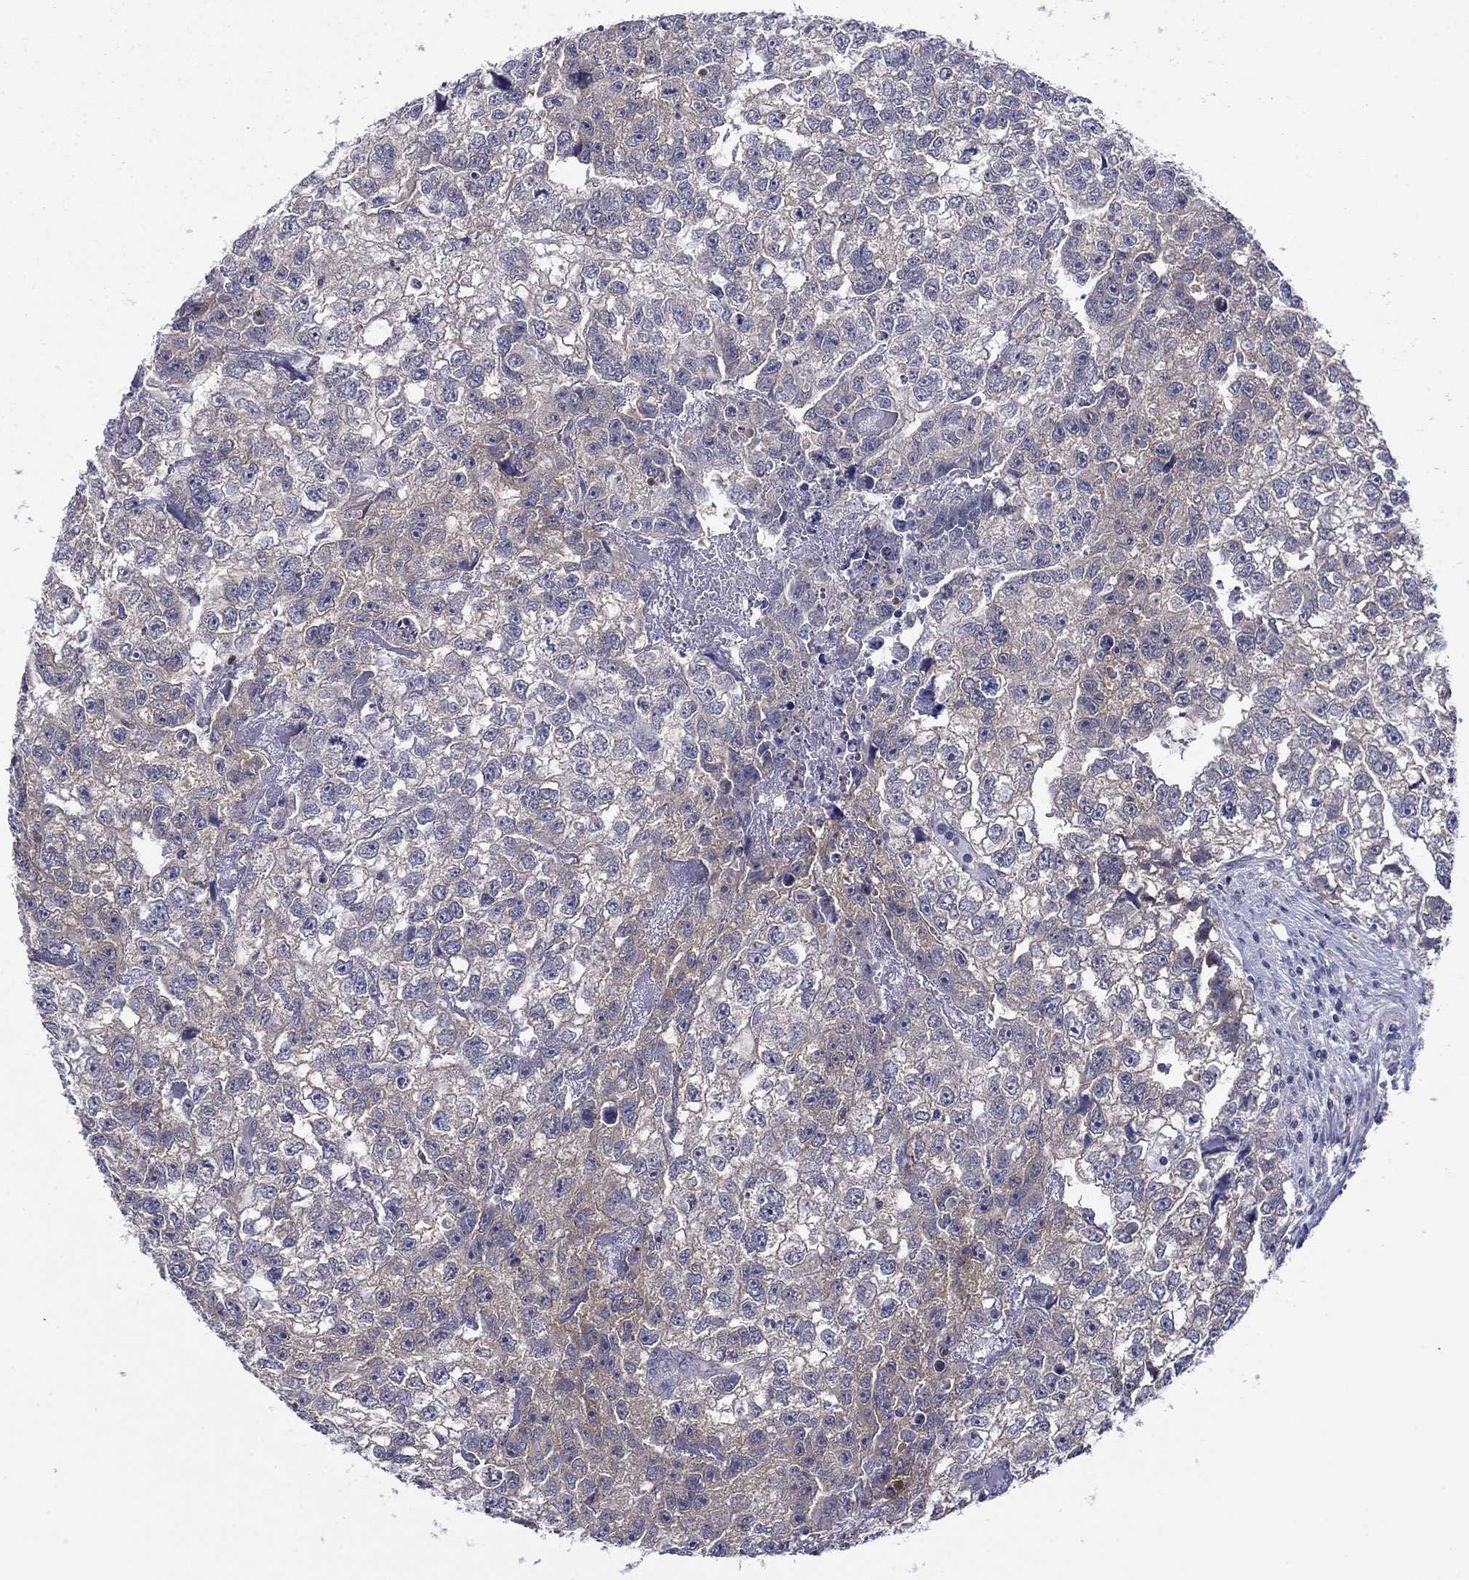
{"staining": {"intensity": "negative", "quantity": "none", "location": "none"}, "tissue": "testis cancer", "cell_type": "Tumor cells", "image_type": "cancer", "snomed": [{"axis": "morphology", "description": "Carcinoma, Embryonal, NOS"}, {"axis": "morphology", "description": "Teratoma, malignant, NOS"}, {"axis": "topography", "description": "Testis"}], "caption": "Tumor cells are negative for protein expression in human testis teratoma (malignant).", "gene": "POU2F2", "patient": {"sex": "male", "age": 44}}